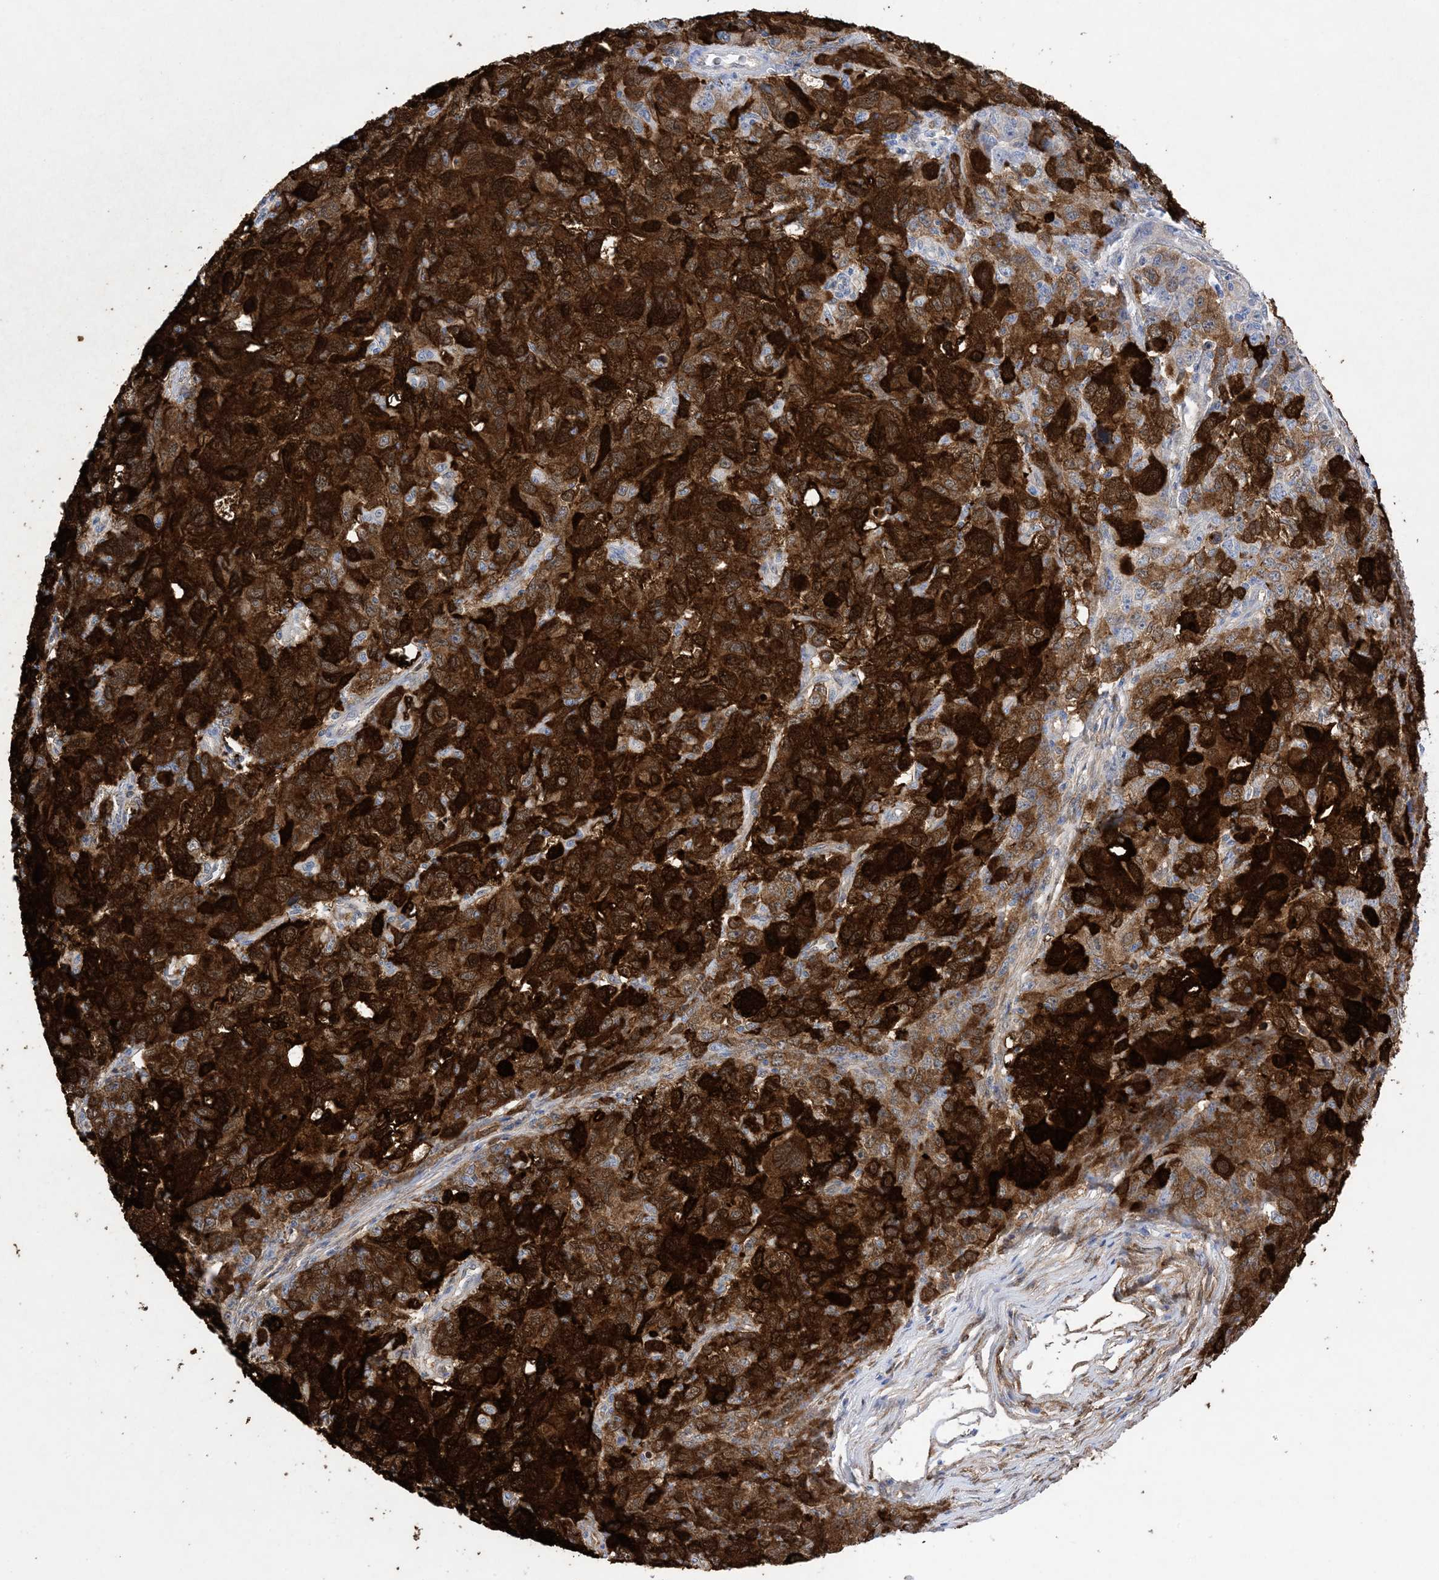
{"staining": {"intensity": "strong", "quantity": ">75%", "location": "cytoplasmic/membranous"}, "tissue": "ovarian cancer", "cell_type": "Tumor cells", "image_type": "cancer", "snomed": [{"axis": "morphology", "description": "Carcinoma, endometroid"}, {"axis": "topography", "description": "Ovary"}], "caption": "A histopathology image of human endometroid carcinoma (ovarian) stained for a protein shows strong cytoplasmic/membranous brown staining in tumor cells.", "gene": "ANXA1", "patient": {"sex": "female", "age": 42}}